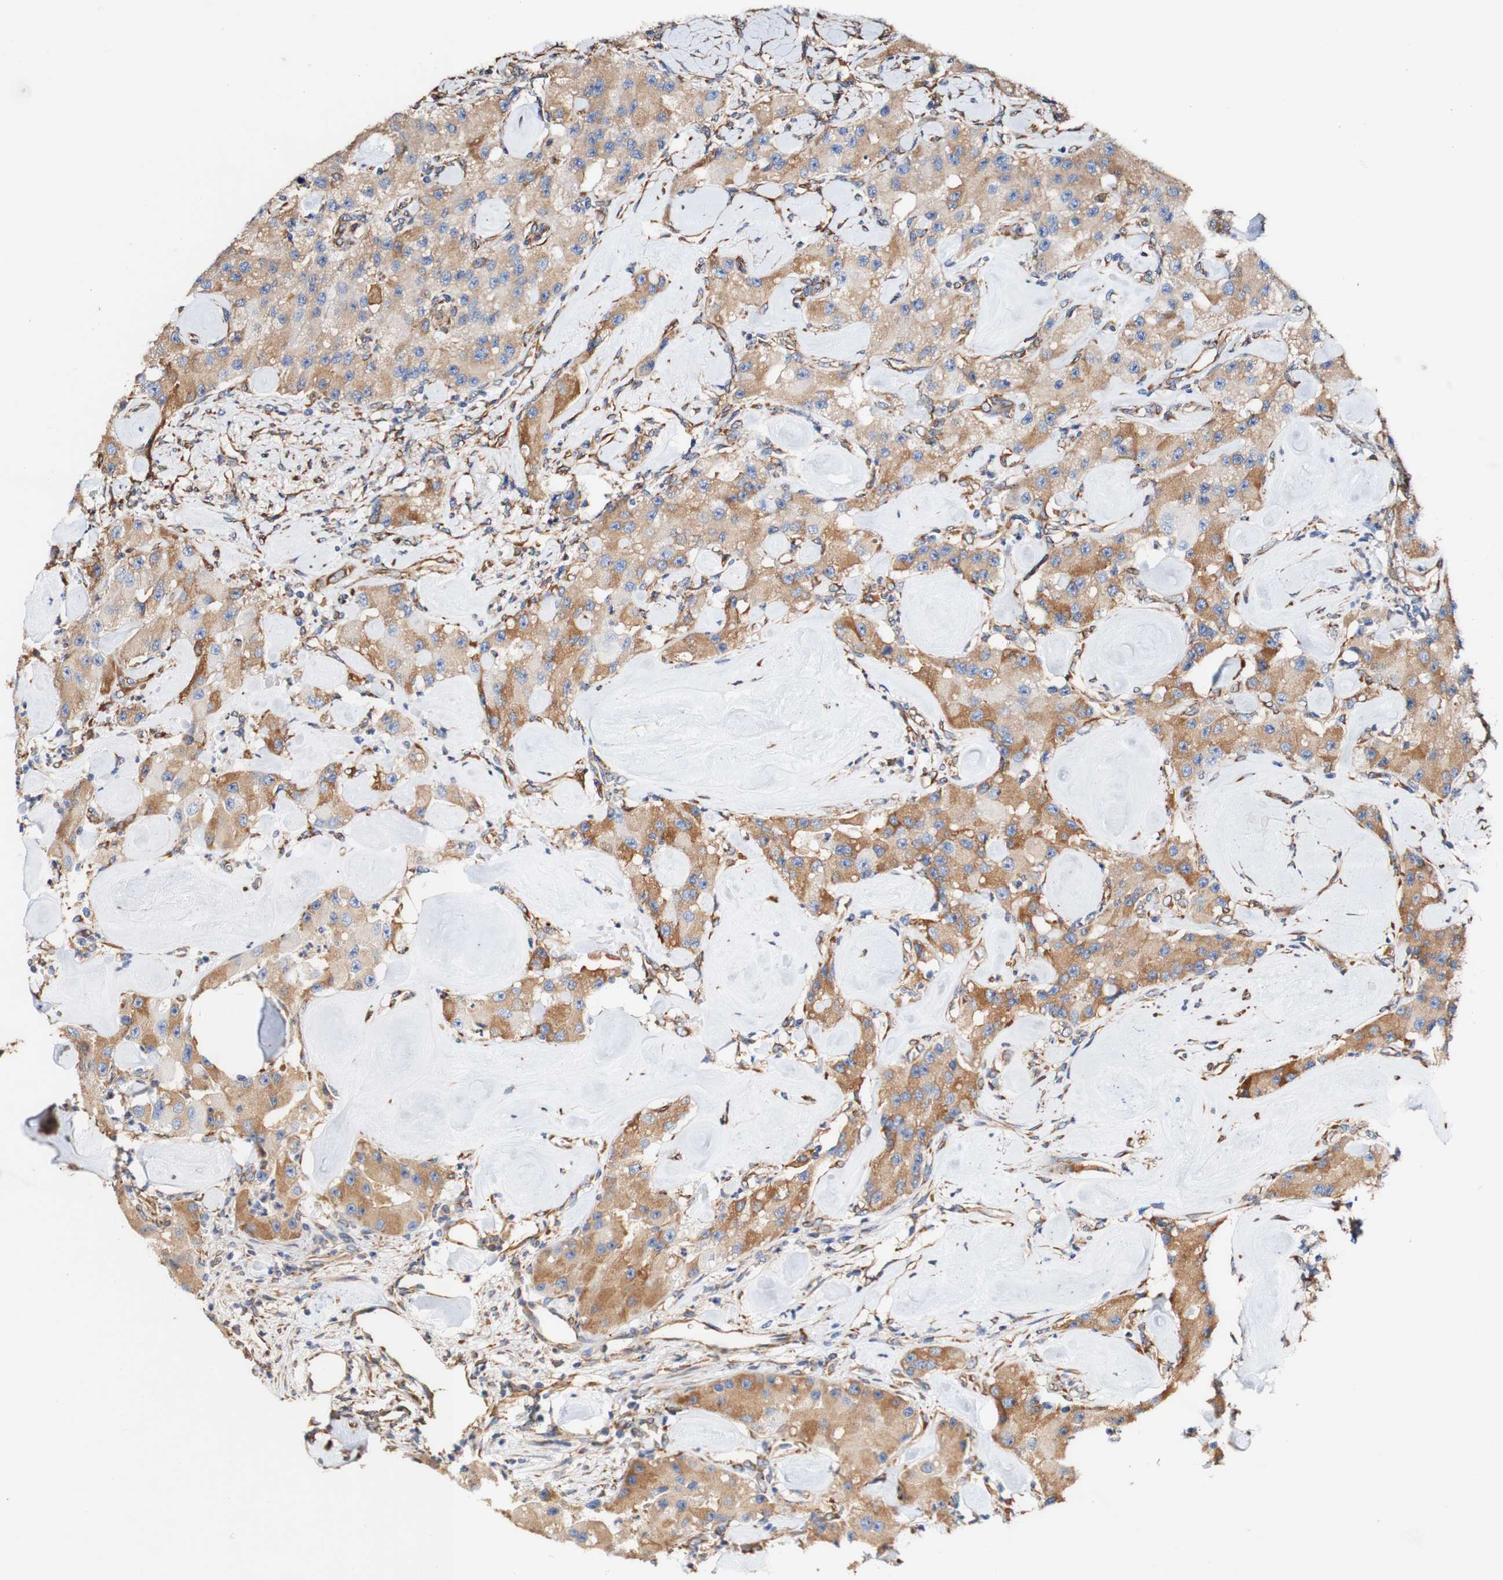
{"staining": {"intensity": "moderate", "quantity": ">75%", "location": "cytoplasmic/membranous"}, "tissue": "carcinoid", "cell_type": "Tumor cells", "image_type": "cancer", "snomed": [{"axis": "morphology", "description": "Carcinoid, malignant, NOS"}, {"axis": "topography", "description": "Pancreas"}], "caption": "DAB (3,3'-diaminobenzidine) immunohistochemical staining of malignant carcinoid displays moderate cytoplasmic/membranous protein staining in approximately >75% of tumor cells. (DAB (3,3'-diaminobenzidine) IHC, brown staining for protein, blue staining for nuclei).", "gene": "EIF2AK4", "patient": {"sex": "male", "age": 41}}